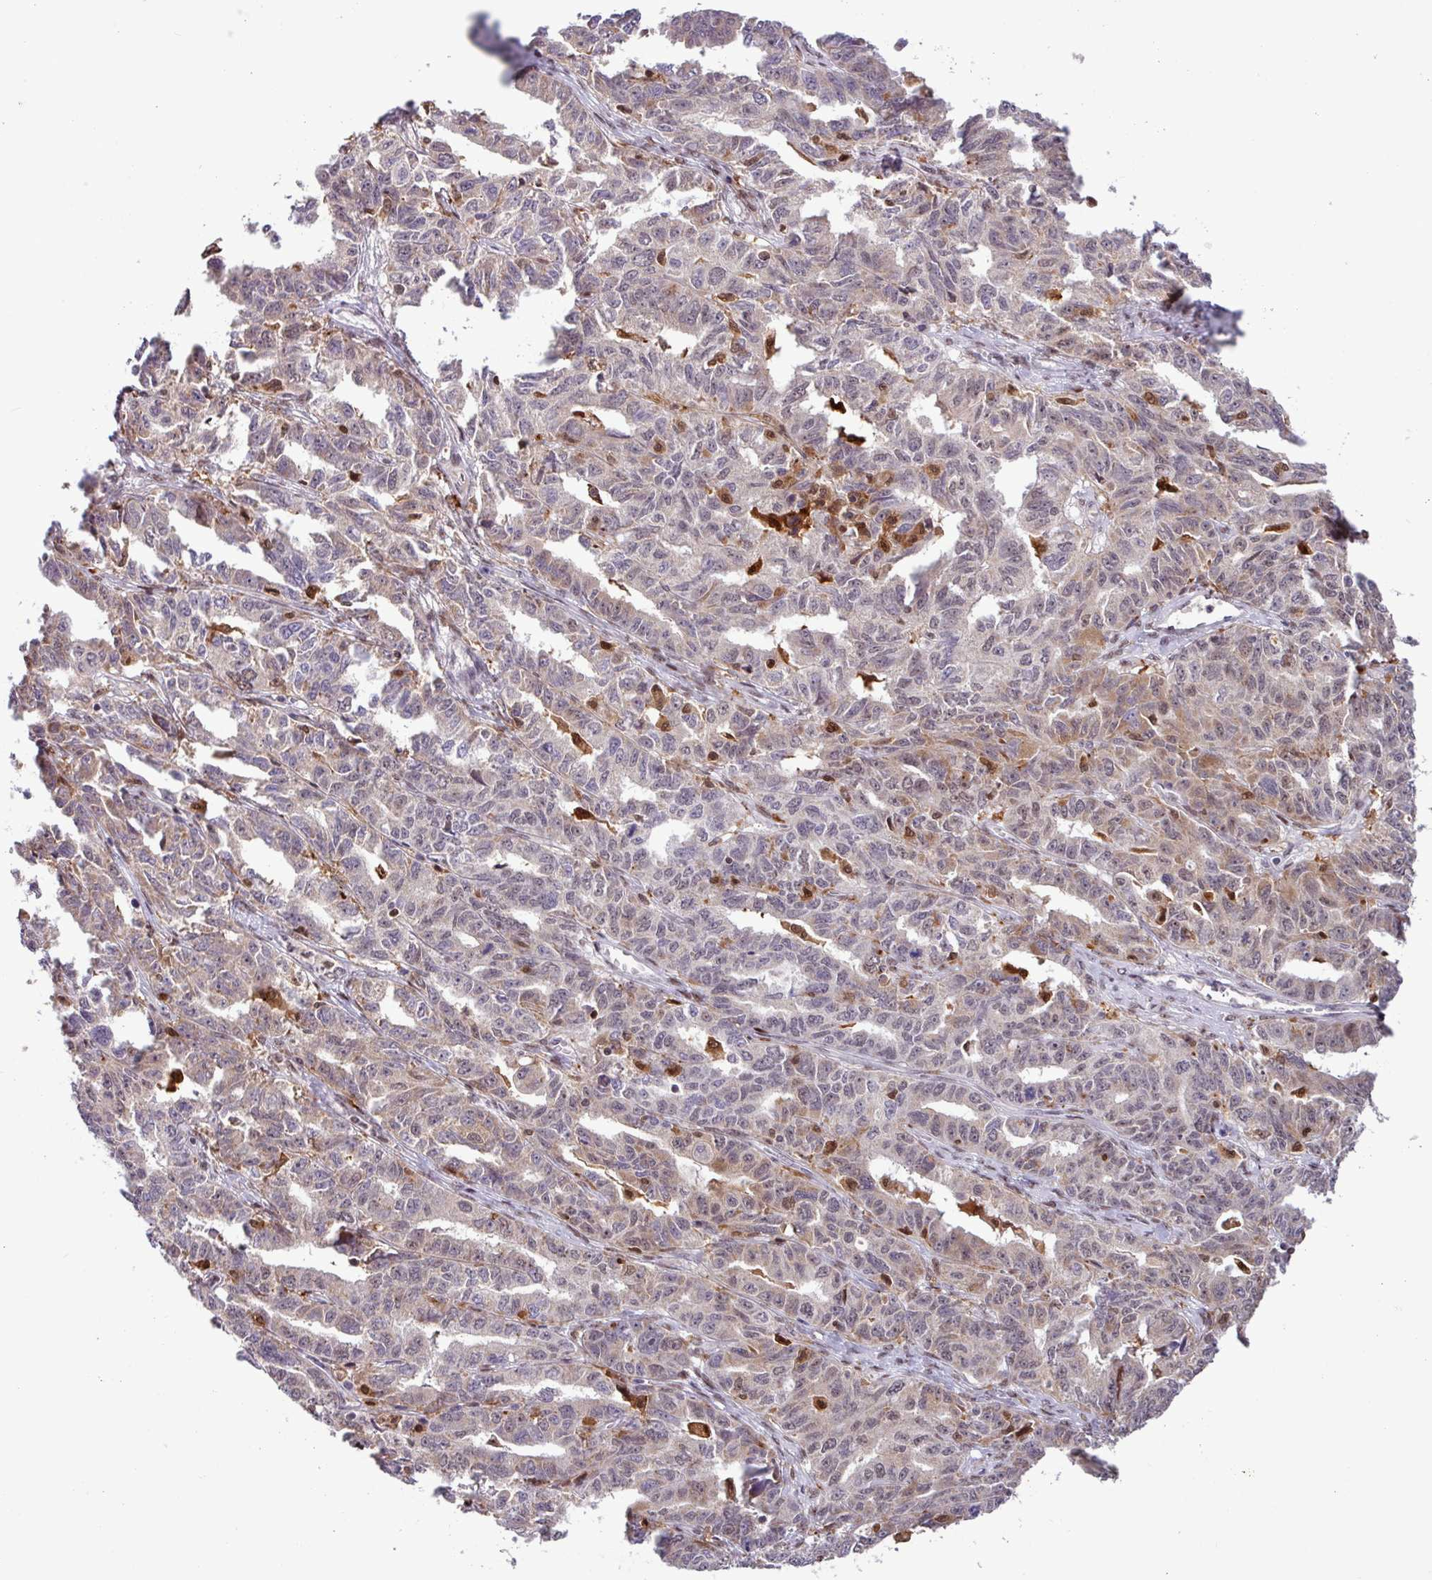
{"staining": {"intensity": "weak", "quantity": "25%-75%", "location": "nuclear"}, "tissue": "ovarian cancer", "cell_type": "Tumor cells", "image_type": "cancer", "snomed": [{"axis": "morphology", "description": "Adenocarcinoma, NOS"}, {"axis": "morphology", "description": "Carcinoma, endometroid"}, {"axis": "topography", "description": "Ovary"}], "caption": "Immunohistochemical staining of ovarian cancer (endometroid carcinoma) exhibits weak nuclear protein expression in approximately 25%-75% of tumor cells.", "gene": "BRD3", "patient": {"sex": "female", "age": 72}}